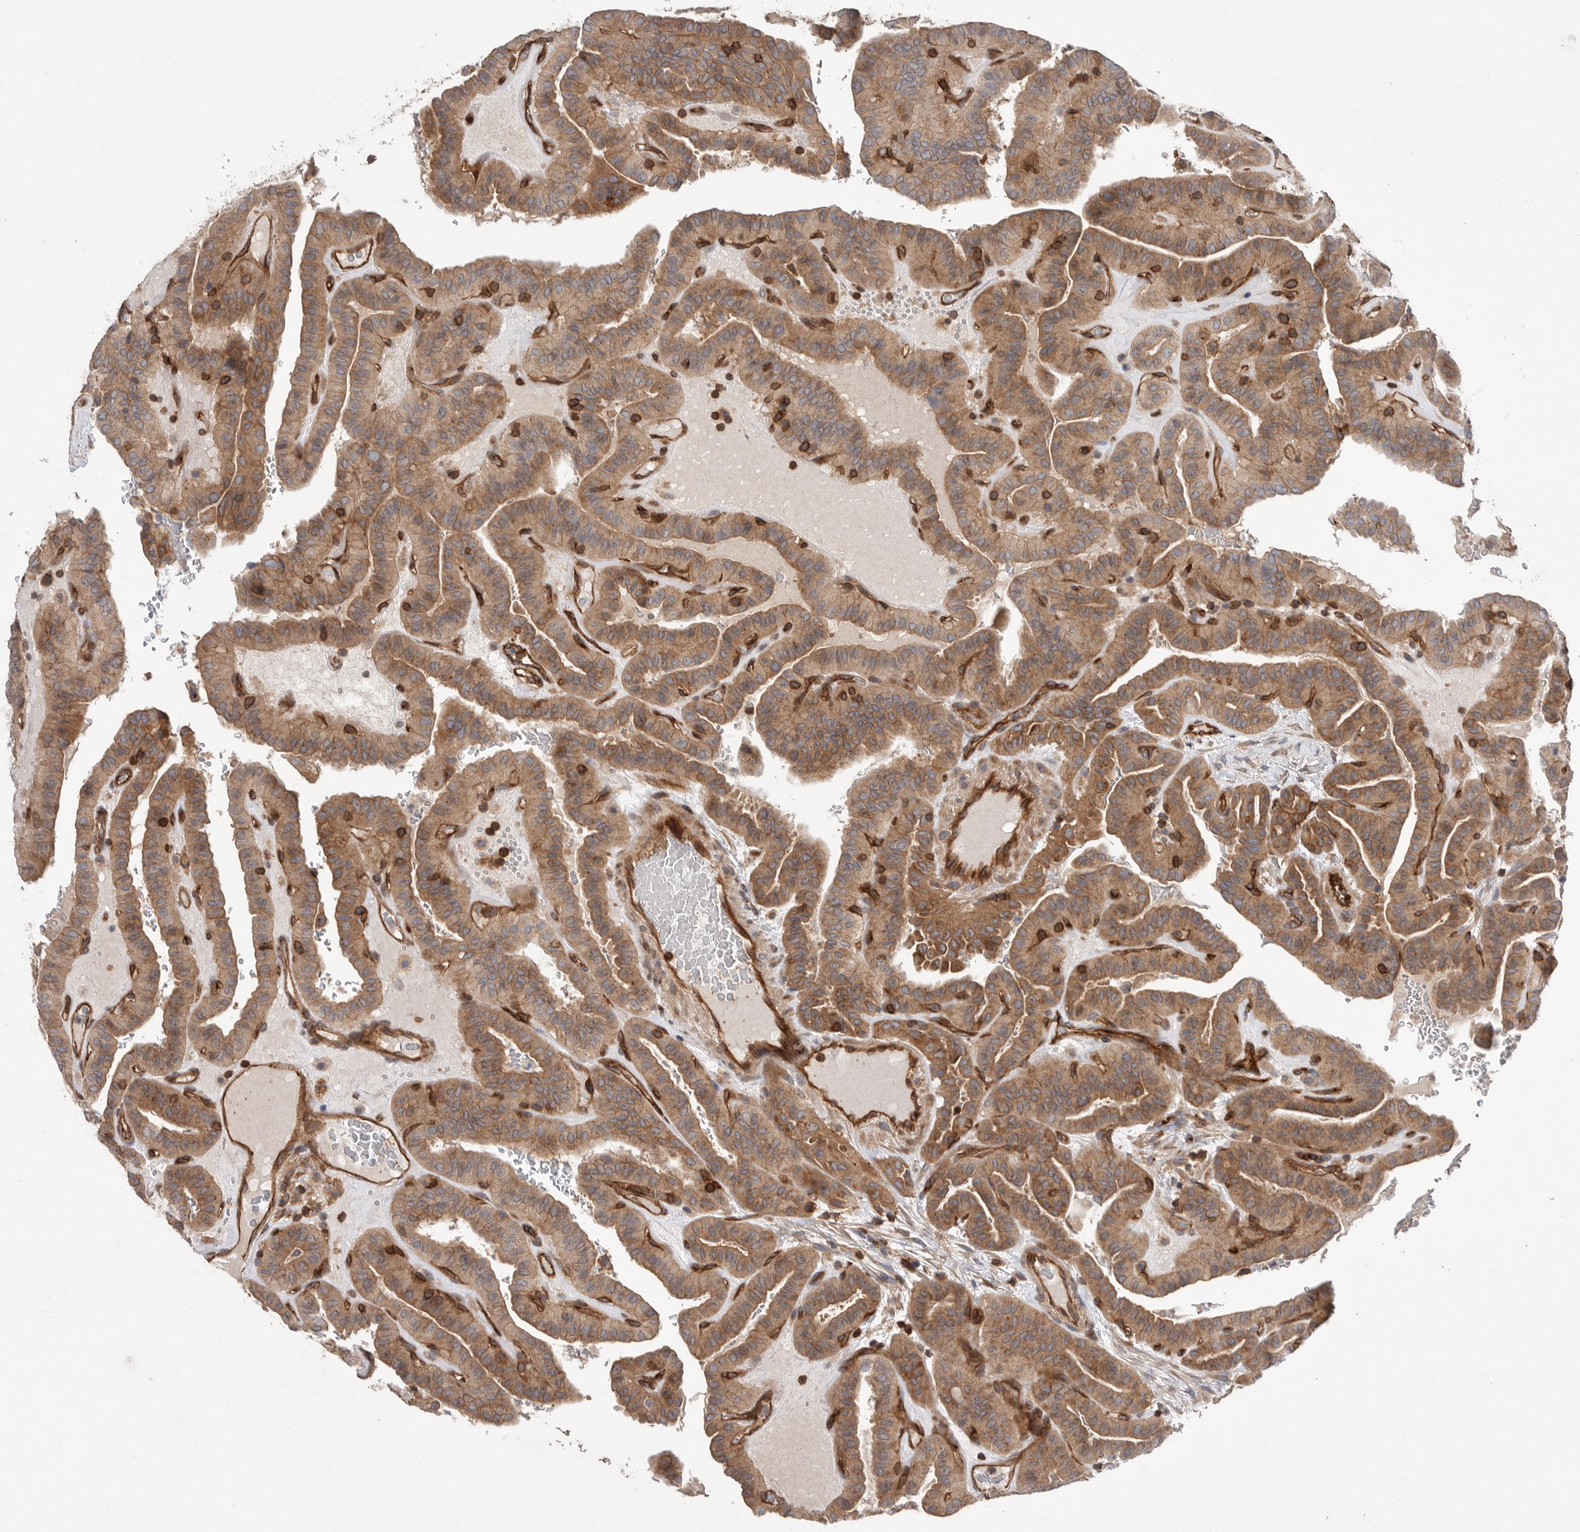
{"staining": {"intensity": "moderate", "quantity": ">75%", "location": "cytoplasmic/membranous"}, "tissue": "thyroid cancer", "cell_type": "Tumor cells", "image_type": "cancer", "snomed": [{"axis": "morphology", "description": "Papillary adenocarcinoma, NOS"}, {"axis": "topography", "description": "Thyroid gland"}], "caption": "A histopathology image showing moderate cytoplasmic/membranous staining in approximately >75% of tumor cells in papillary adenocarcinoma (thyroid), as visualized by brown immunohistochemical staining.", "gene": "PRKCH", "patient": {"sex": "male", "age": 77}}